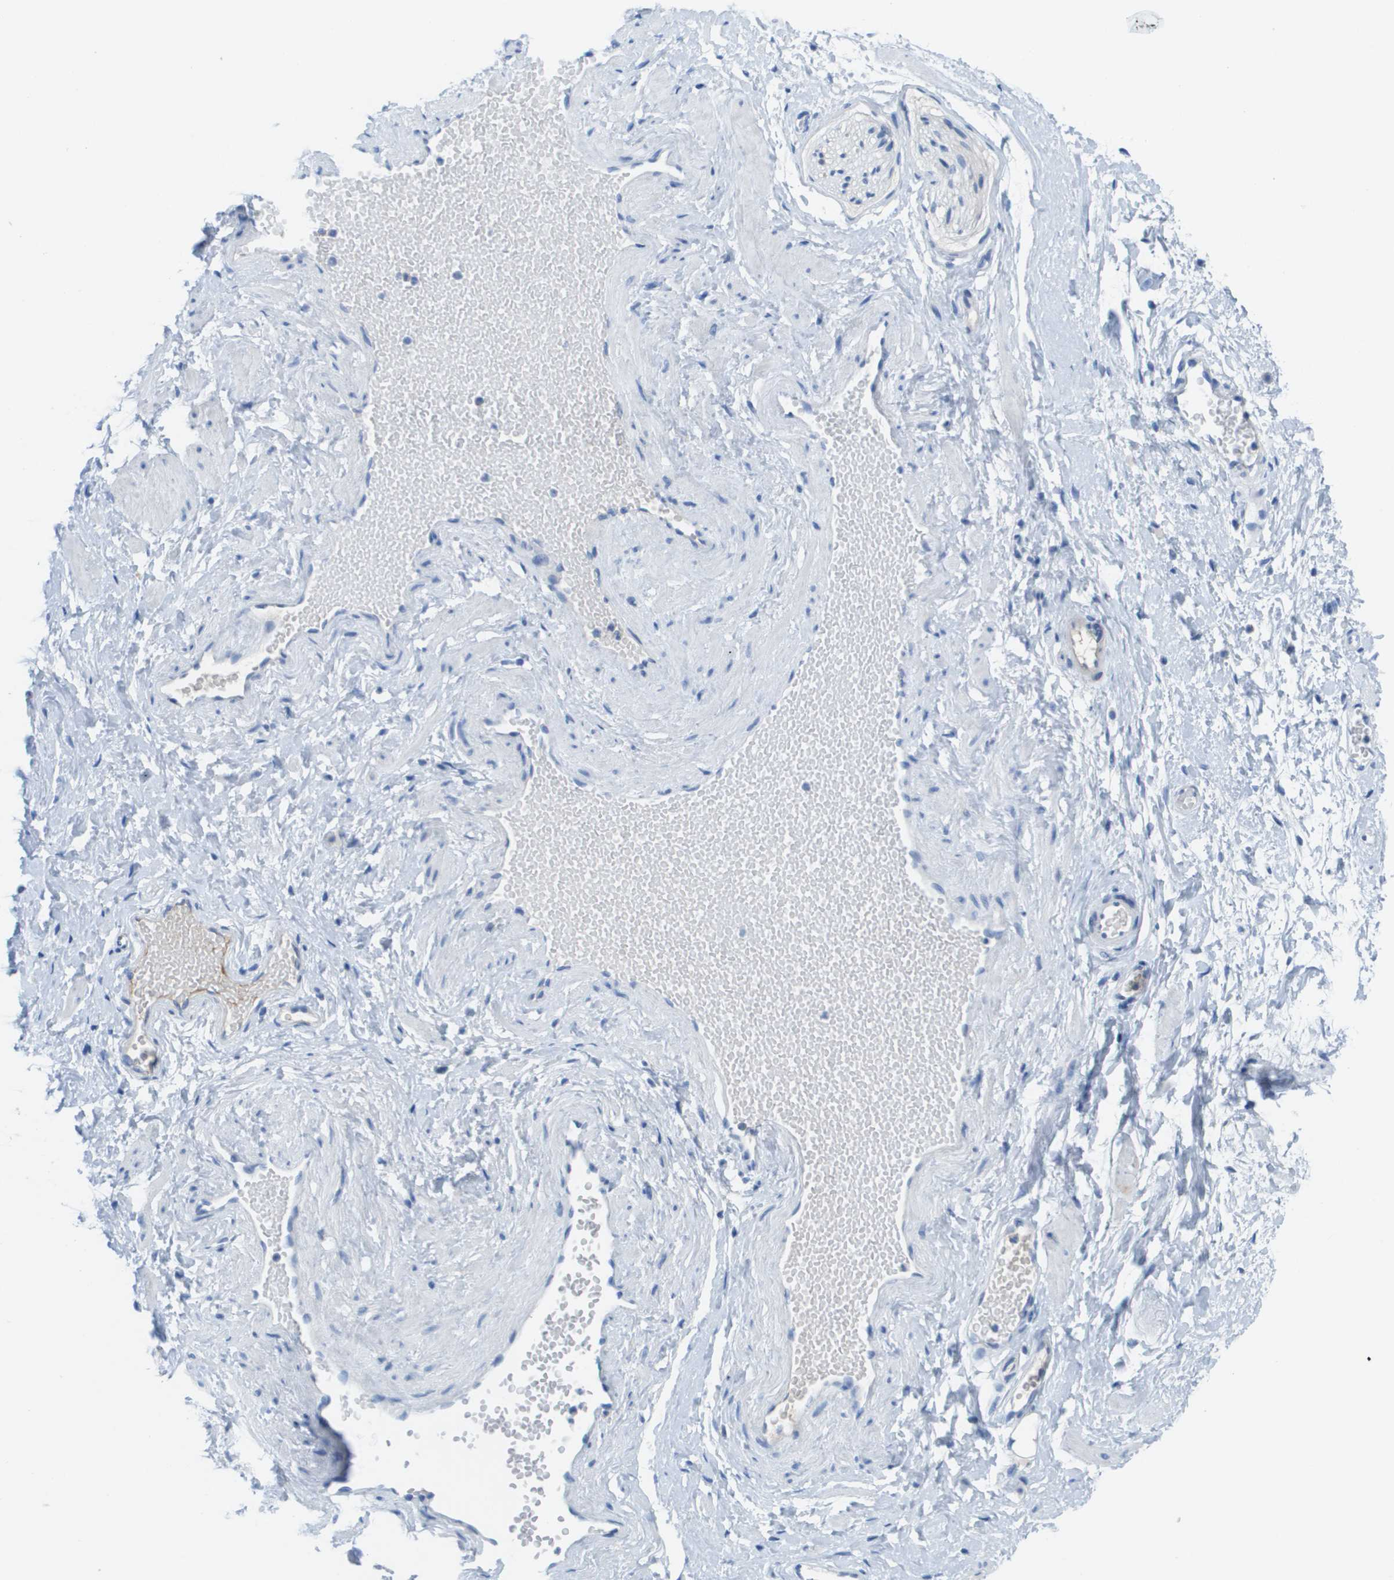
{"staining": {"intensity": "negative", "quantity": "none", "location": "none"}, "tissue": "adipose tissue", "cell_type": "Adipocytes", "image_type": "normal", "snomed": [{"axis": "morphology", "description": "Normal tissue, NOS"}, {"axis": "topography", "description": "Soft tissue"}, {"axis": "topography", "description": "Vascular tissue"}], "caption": "High magnification brightfield microscopy of normal adipose tissue stained with DAB (3,3'-diaminobenzidine) (brown) and counterstained with hematoxylin (blue): adipocytes show no significant expression.", "gene": "GPR18", "patient": {"sex": "female", "age": 35}}